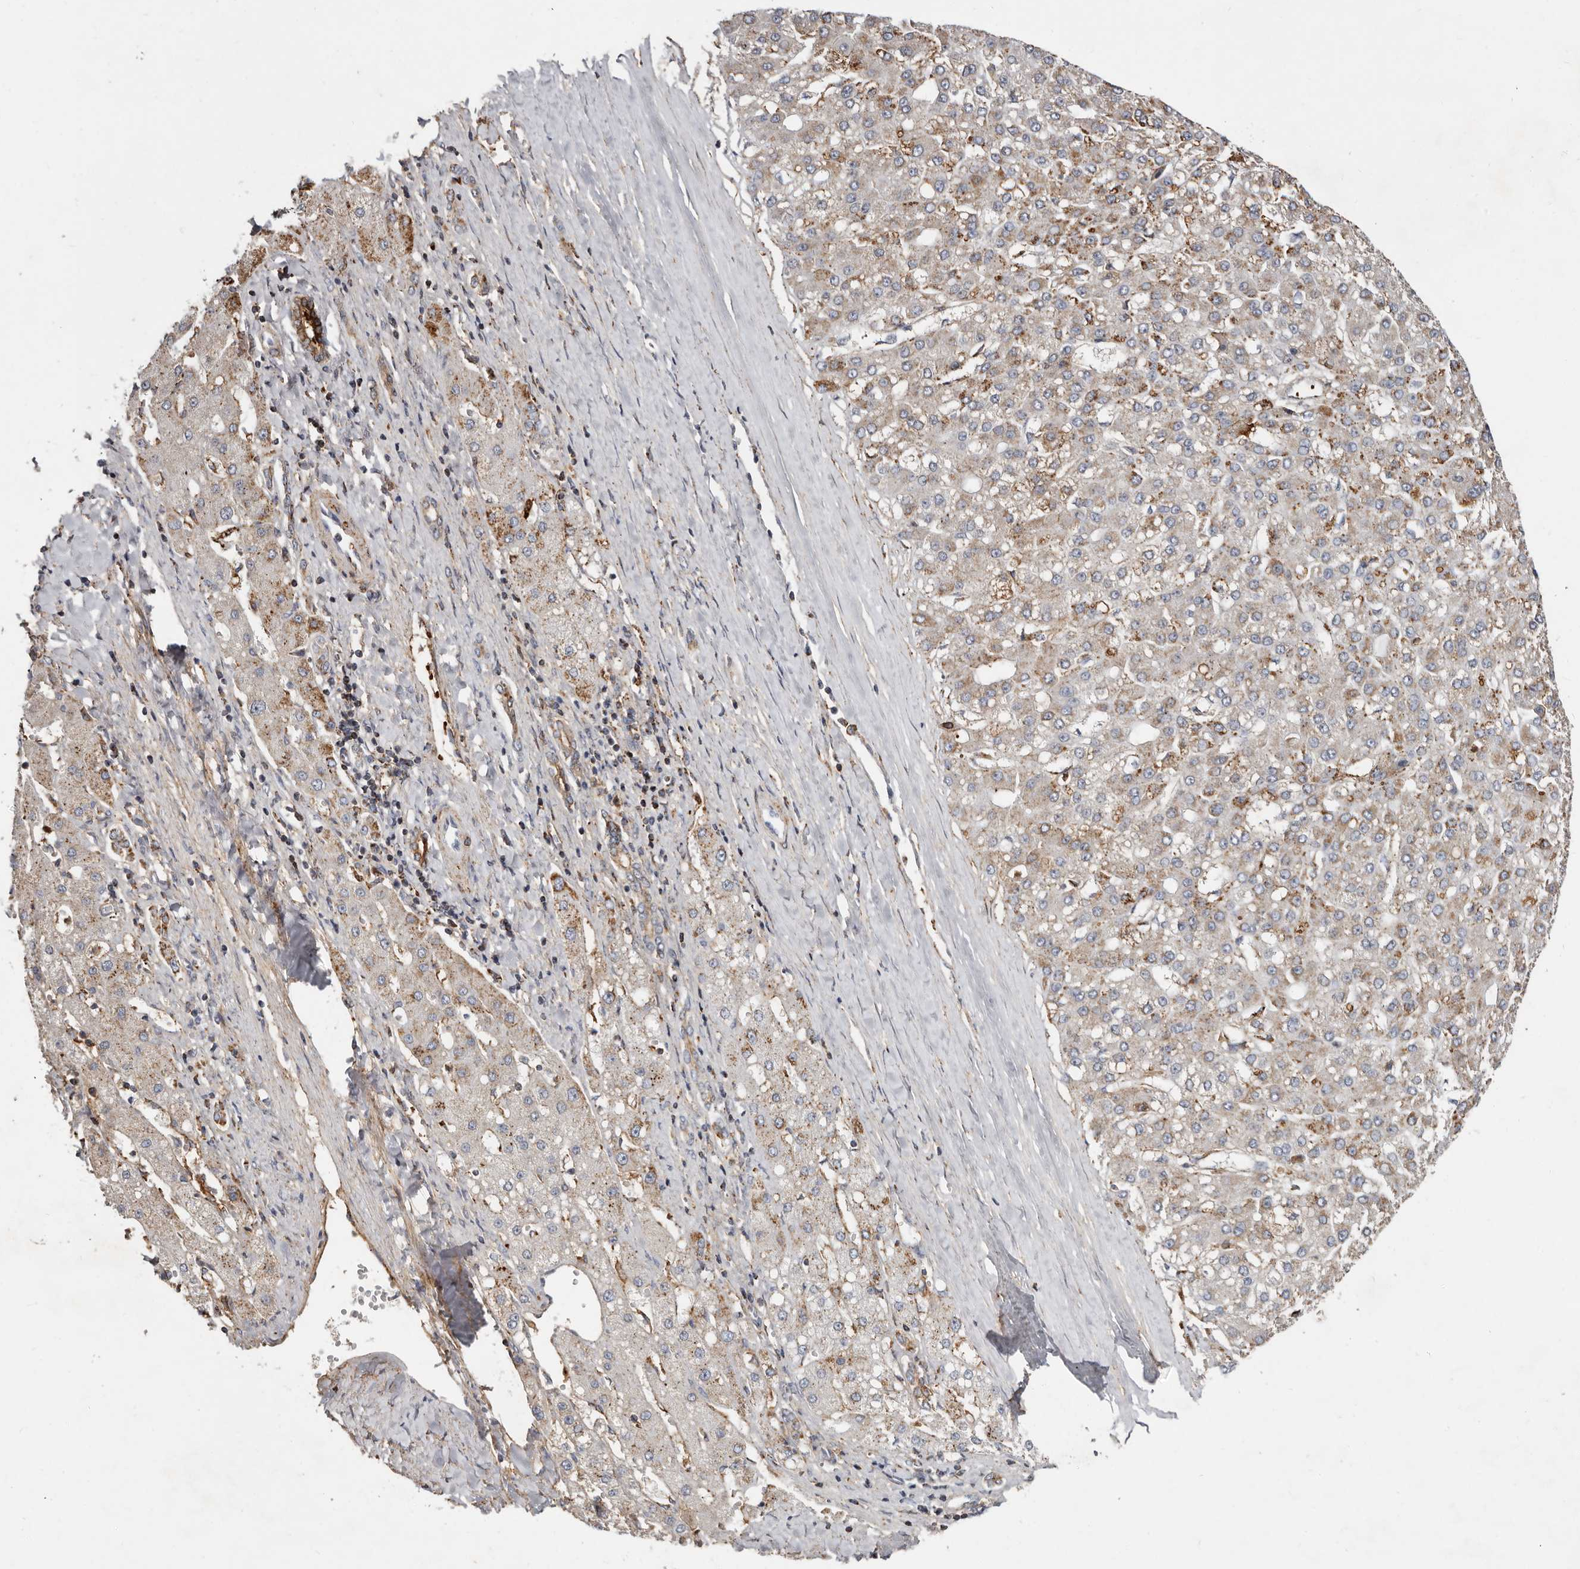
{"staining": {"intensity": "moderate", "quantity": ">75%", "location": "cytoplasmic/membranous"}, "tissue": "liver cancer", "cell_type": "Tumor cells", "image_type": "cancer", "snomed": [{"axis": "morphology", "description": "Carcinoma, Hepatocellular, NOS"}, {"axis": "topography", "description": "Liver"}], "caption": "About >75% of tumor cells in human liver hepatocellular carcinoma display moderate cytoplasmic/membranous protein staining as visualized by brown immunohistochemical staining.", "gene": "KIF26B", "patient": {"sex": "male", "age": 67}}